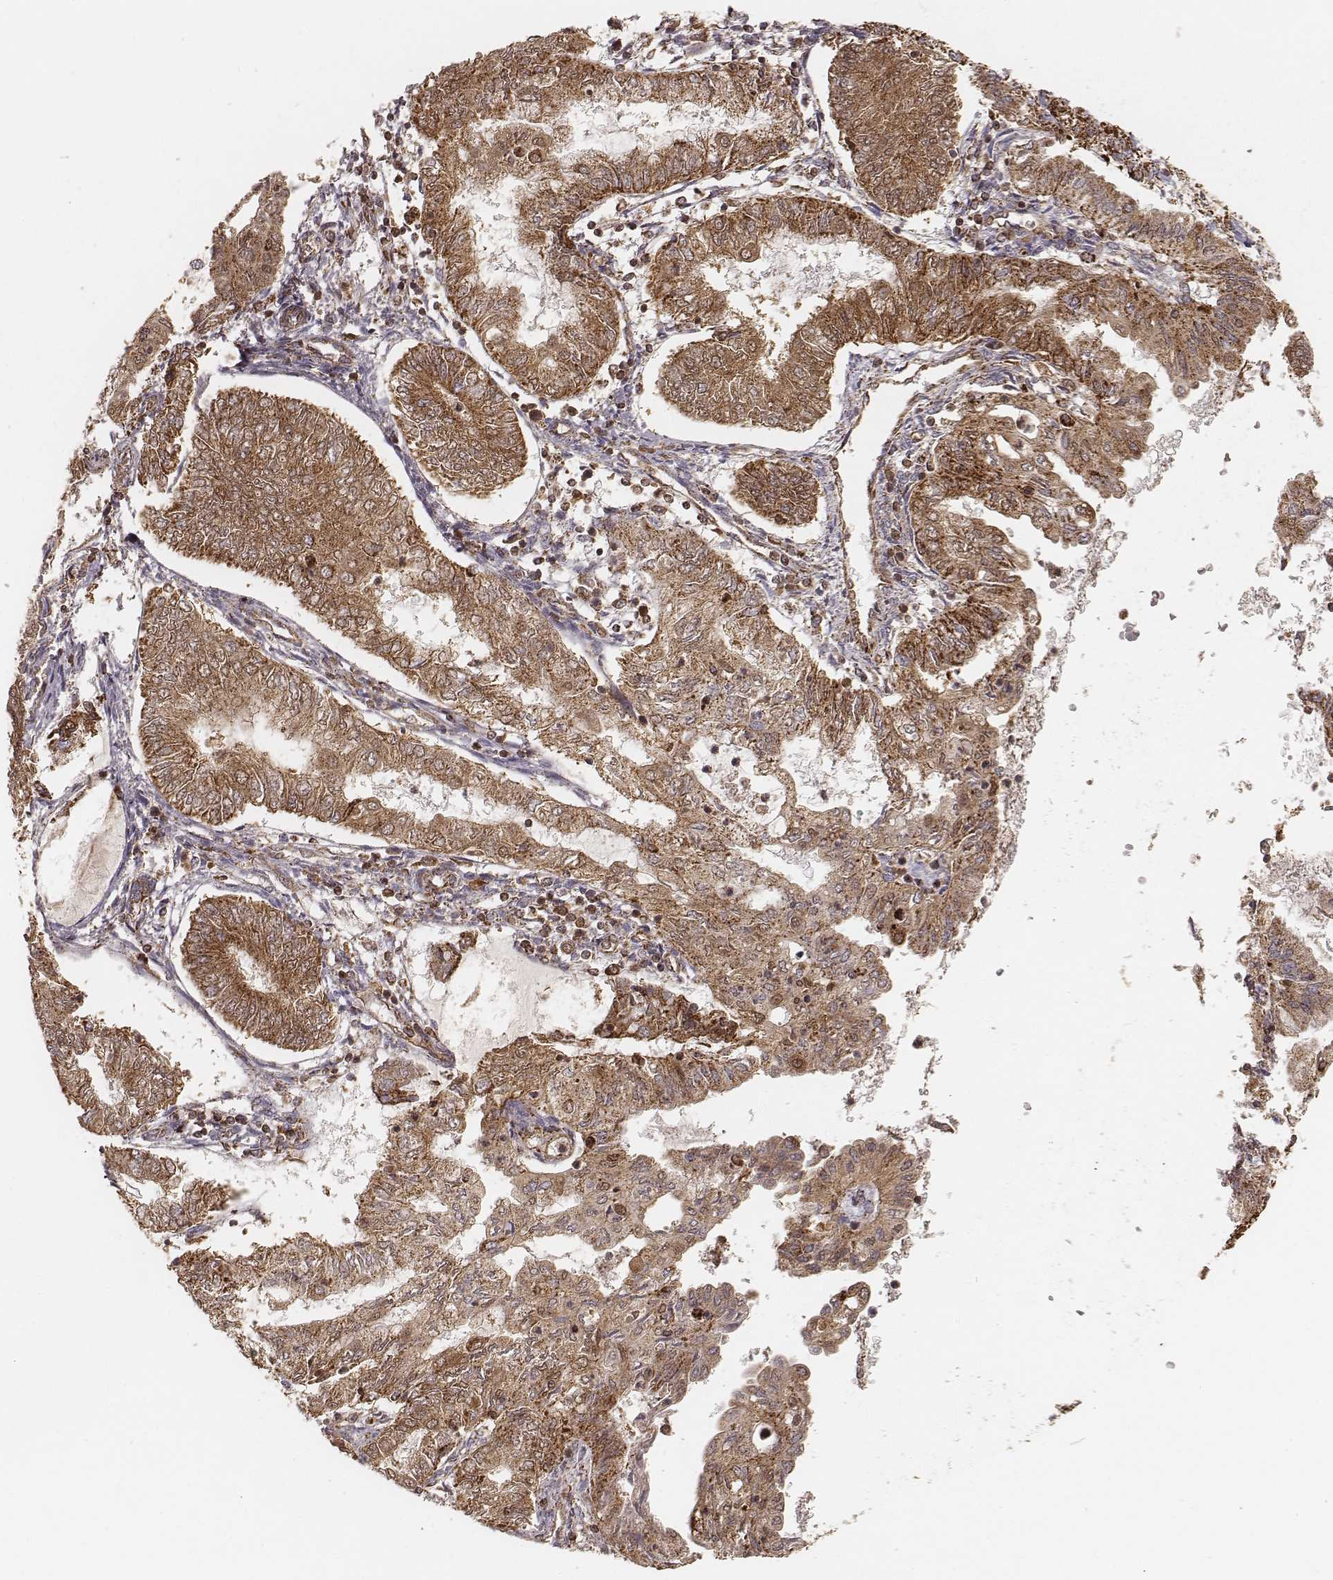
{"staining": {"intensity": "strong", "quantity": ">75%", "location": "cytoplasmic/membranous"}, "tissue": "endometrial cancer", "cell_type": "Tumor cells", "image_type": "cancer", "snomed": [{"axis": "morphology", "description": "Adenocarcinoma, NOS"}, {"axis": "topography", "description": "Endometrium"}], "caption": "A brown stain labels strong cytoplasmic/membranous positivity of a protein in human adenocarcinoma (endometrial) tumor cells.", "gene": "CS", "patient": {"sex": "female", "age": 68}}